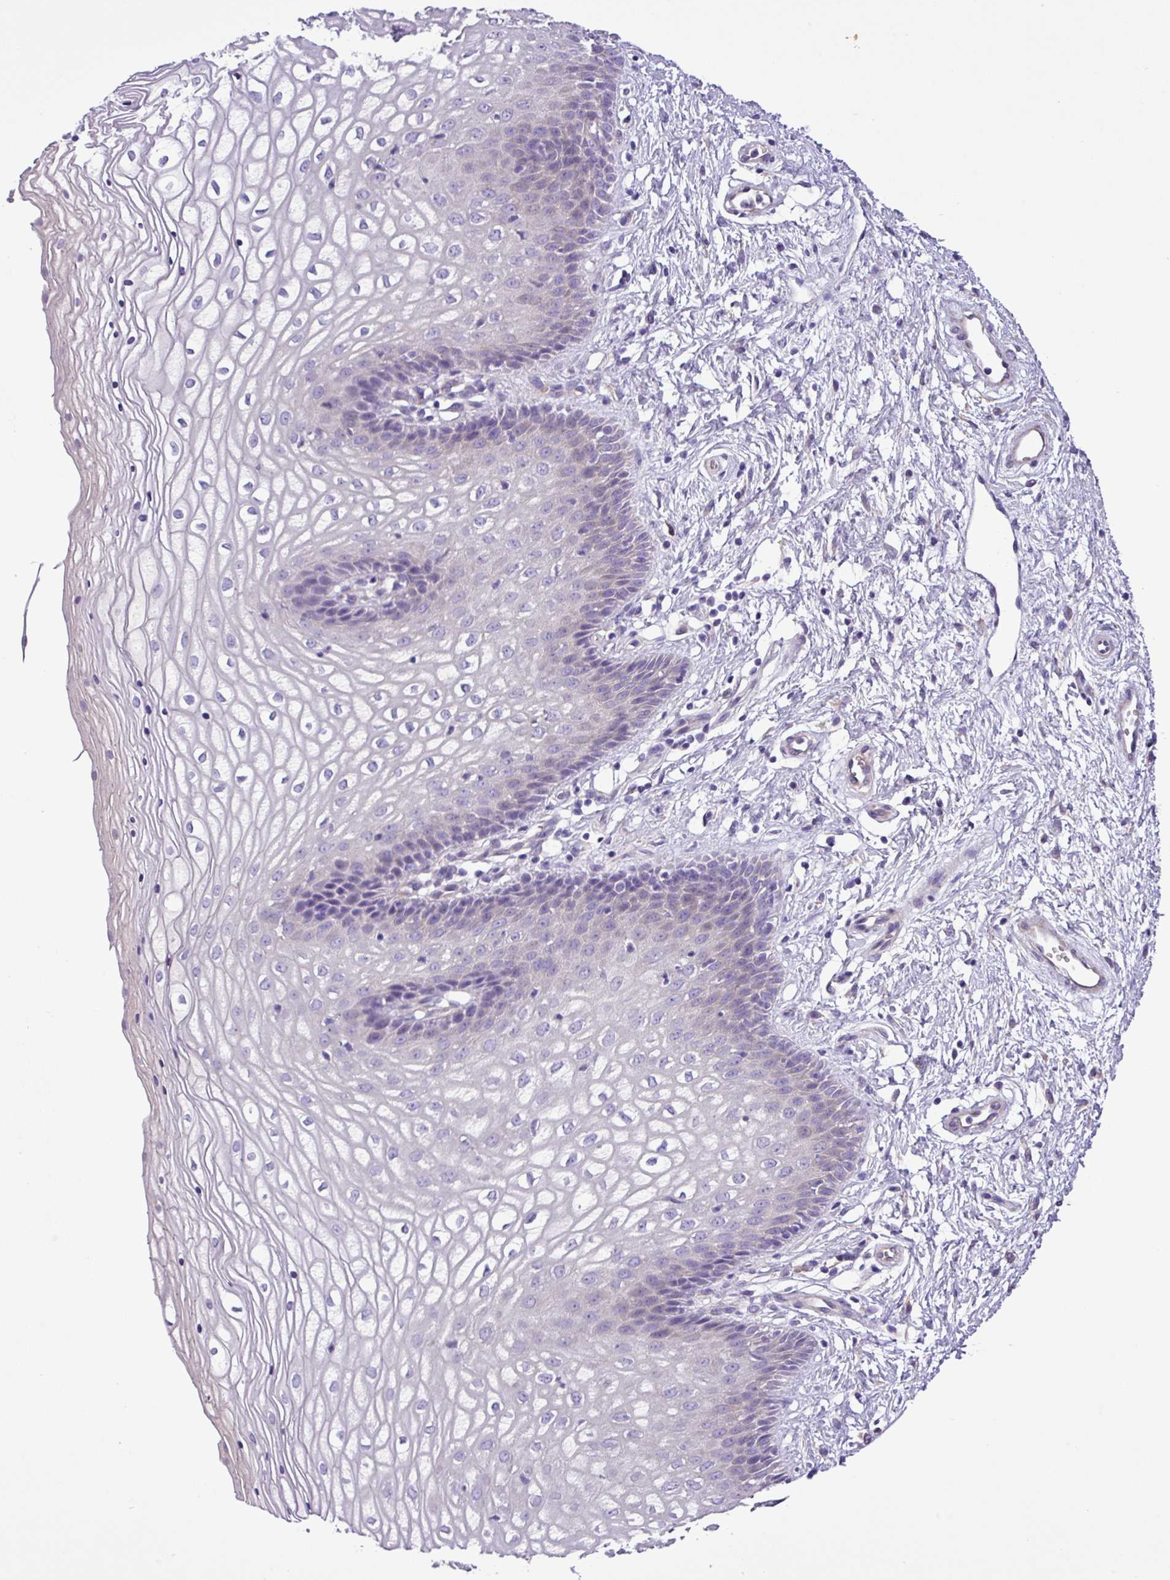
{"staining": {"intensity": "negative", "quantity": "none", "location": "none"}, "tissue": "vagina", "cell_type": "Squamous epithelial cells", "image_type": "normal", "snomed": [{"axis": "morphology", "description": "Normal tissue, NOS"}, {"axis": "topography", "description": "Vagina"}], "caption": "A high-resolution micrograph shows immunohistochemistry staining of unremarkable vagina, which reveals no significant staining in squamous epithelial cells.", "gene": "C11orf91", "patient": {"sex": "female", "age": 34}}